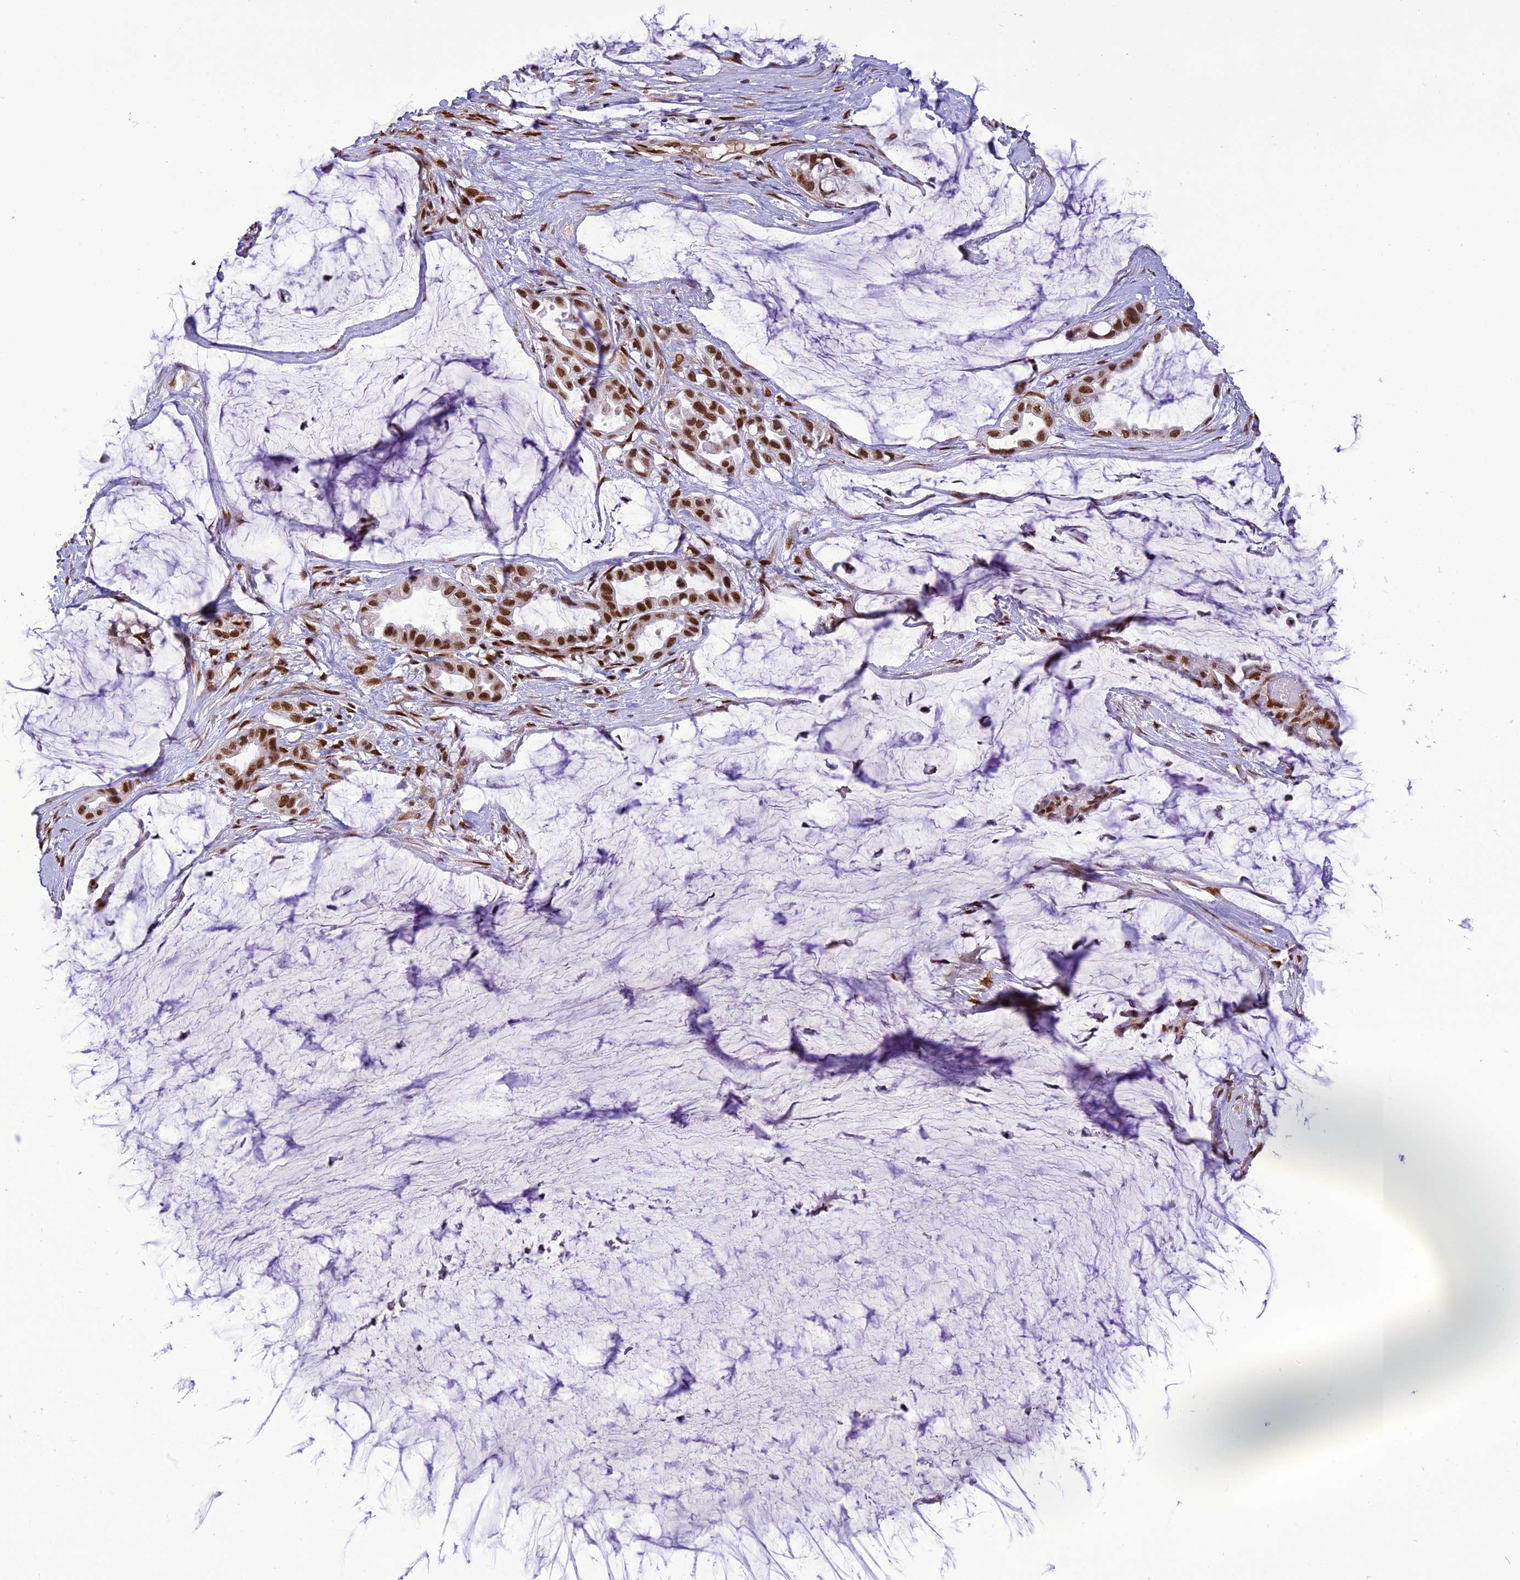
{"staining": {"intensity": "strong", "quantity": ">75%", "location": "nuclear"}, "tissue": "ovarian cancer", "cell_type": "Tumor cells", "image_type": "cancer", "snomed": [{"axis": "morphology", "description": "Cystadenocarcinoma, mucinous, NOS"}, {"axis": "topography", "description": "Ovary"}], "caption": "Ovarian cancer (mucinous cystadenocarcinoma) stained with a protein marker displays strong staining in tumor cells.", "gene": "DDX1", "patient": {"sex": "female", "age": 39}}